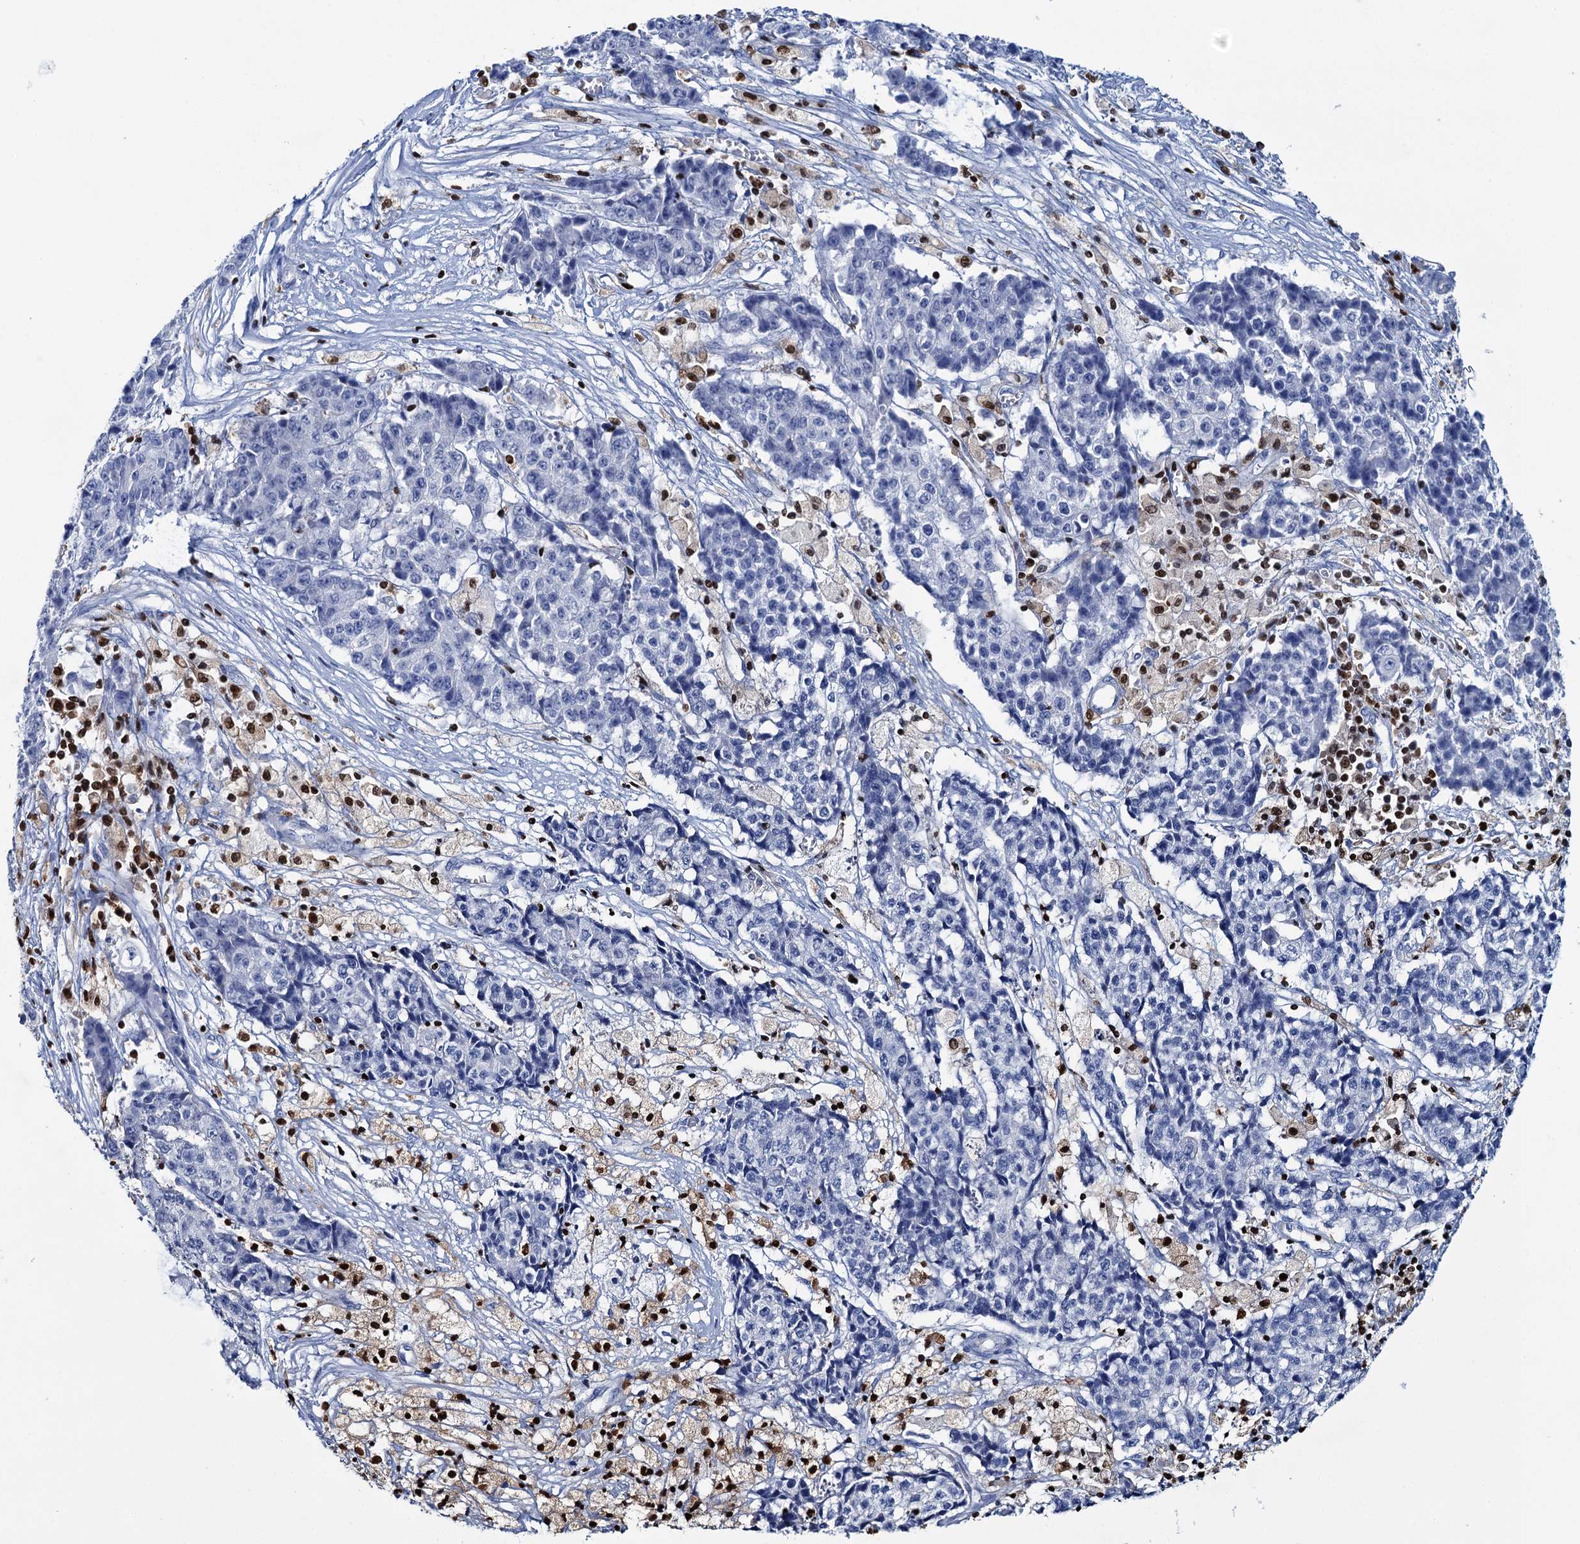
{"staining": {"intensity": "negative", "quantity": "none", "location": "none"}, "tissue": "ovarian cancer", "cell_type": "Tumor cells", "image_type": "cancer", "snomed": [{"axis": "morphology", "description": "Carcinoma, endometroid"}, {"axis": "topography", "description": "Ovary"}], "caption": "Immunohistochemistry (IHC) image of neoplastic tissue: ovarian cancer (endometroid carcinoma) stained with DAB (3,3'-diaminobenzidine) exhibits no significant protein staining in tumor cells.", "gene": "CELF2", "patient": {"sex": "female", "age": 42}}